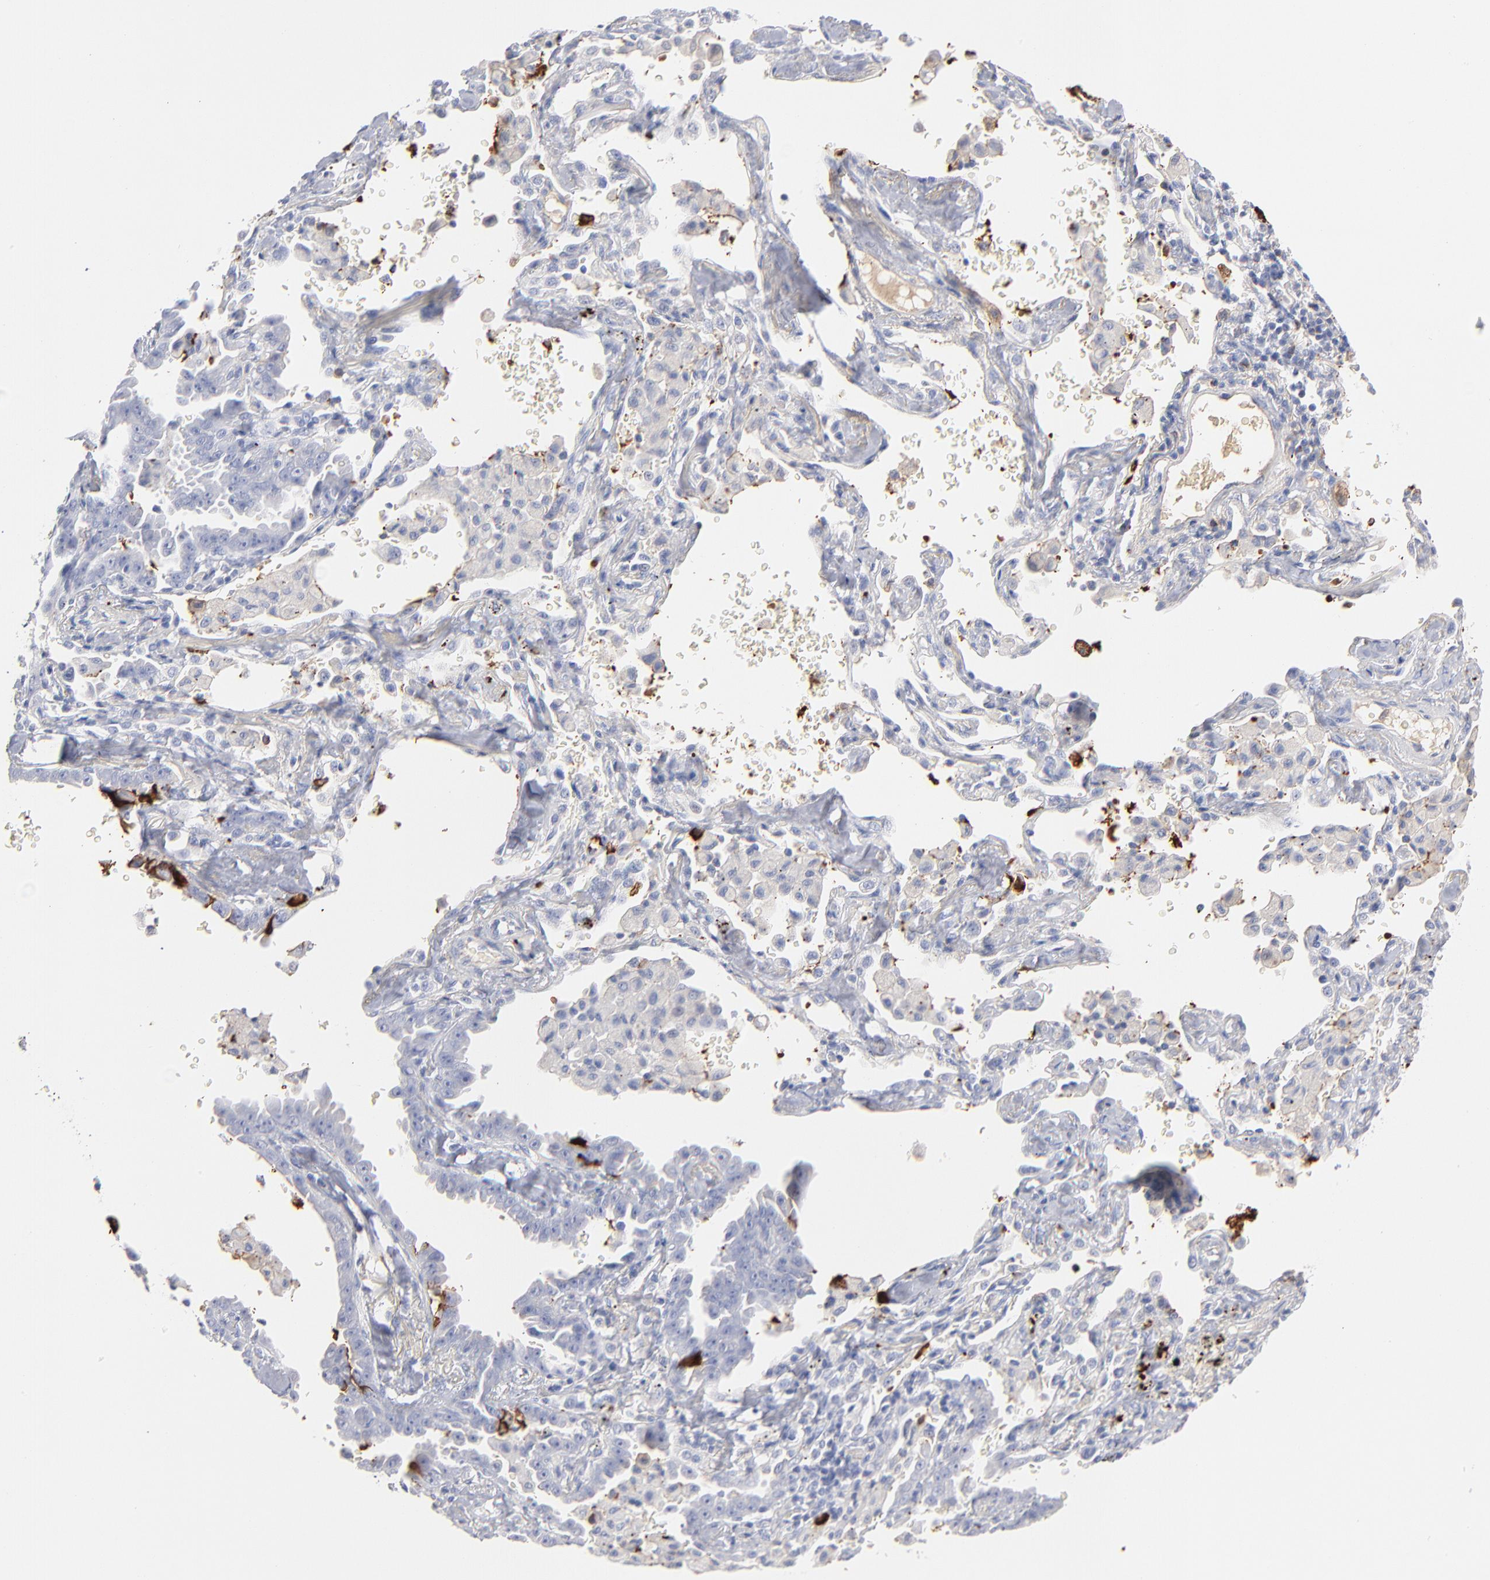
{"staining": {"intensity": "negative", "quantity": "none", "location": "none"}, "tissue": "lung cancer", "cell_type": "Tumor cells", "image_type": "cancer", "snomed": [{"axis": "morphology", "description": "Adenocarcinoma, NOS"}, {"axis": "topography", "description": "Lung"}], "caption": "Immunohistochemical staining of lung cancer (adenocarcinoma) reveals no significant expression in tumor cells.", "gene": "APOH", "patient": {"sex": "female", "age": 64}}